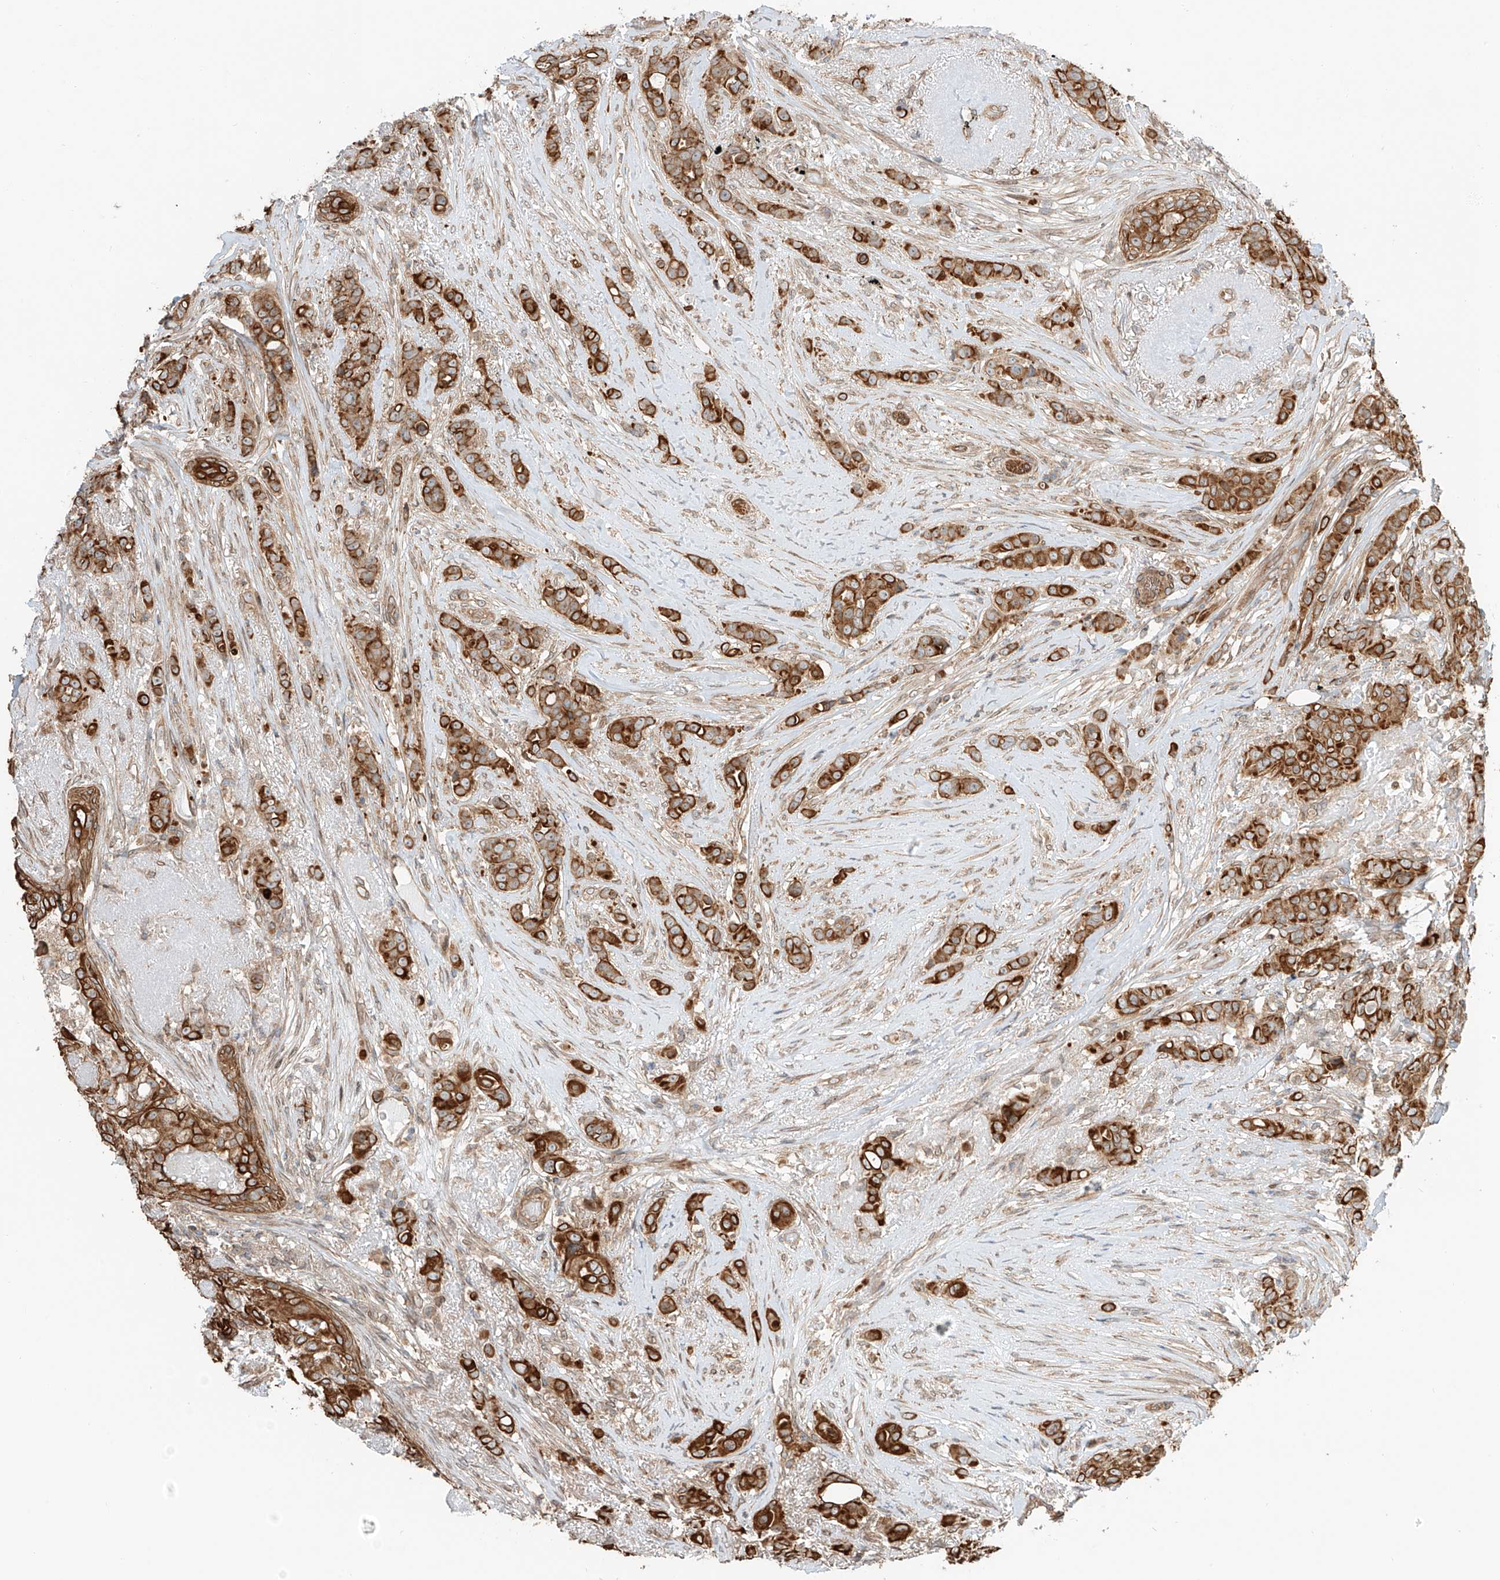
{"staining": {"intensity": "strong", "quantity": ">75%", "location": "cytoplasmic/membranous"}, "tissue": "breast cancer", "cell_type": "Tumor cells", "image_type": "cancer", "snomed": [{"axis": "morphology", "description": "Lobular carcinoma"}, {"axis": "topography", "description": "Breast"}], "caption": "Protein analysis of lobular carcinoma (breast) tissue exhibits strong cytoplasmic/membranous positivity in approximately >75% of tumor cells.", "gene": "CEP162", "patient": {"sex": "female", "age": 51}}